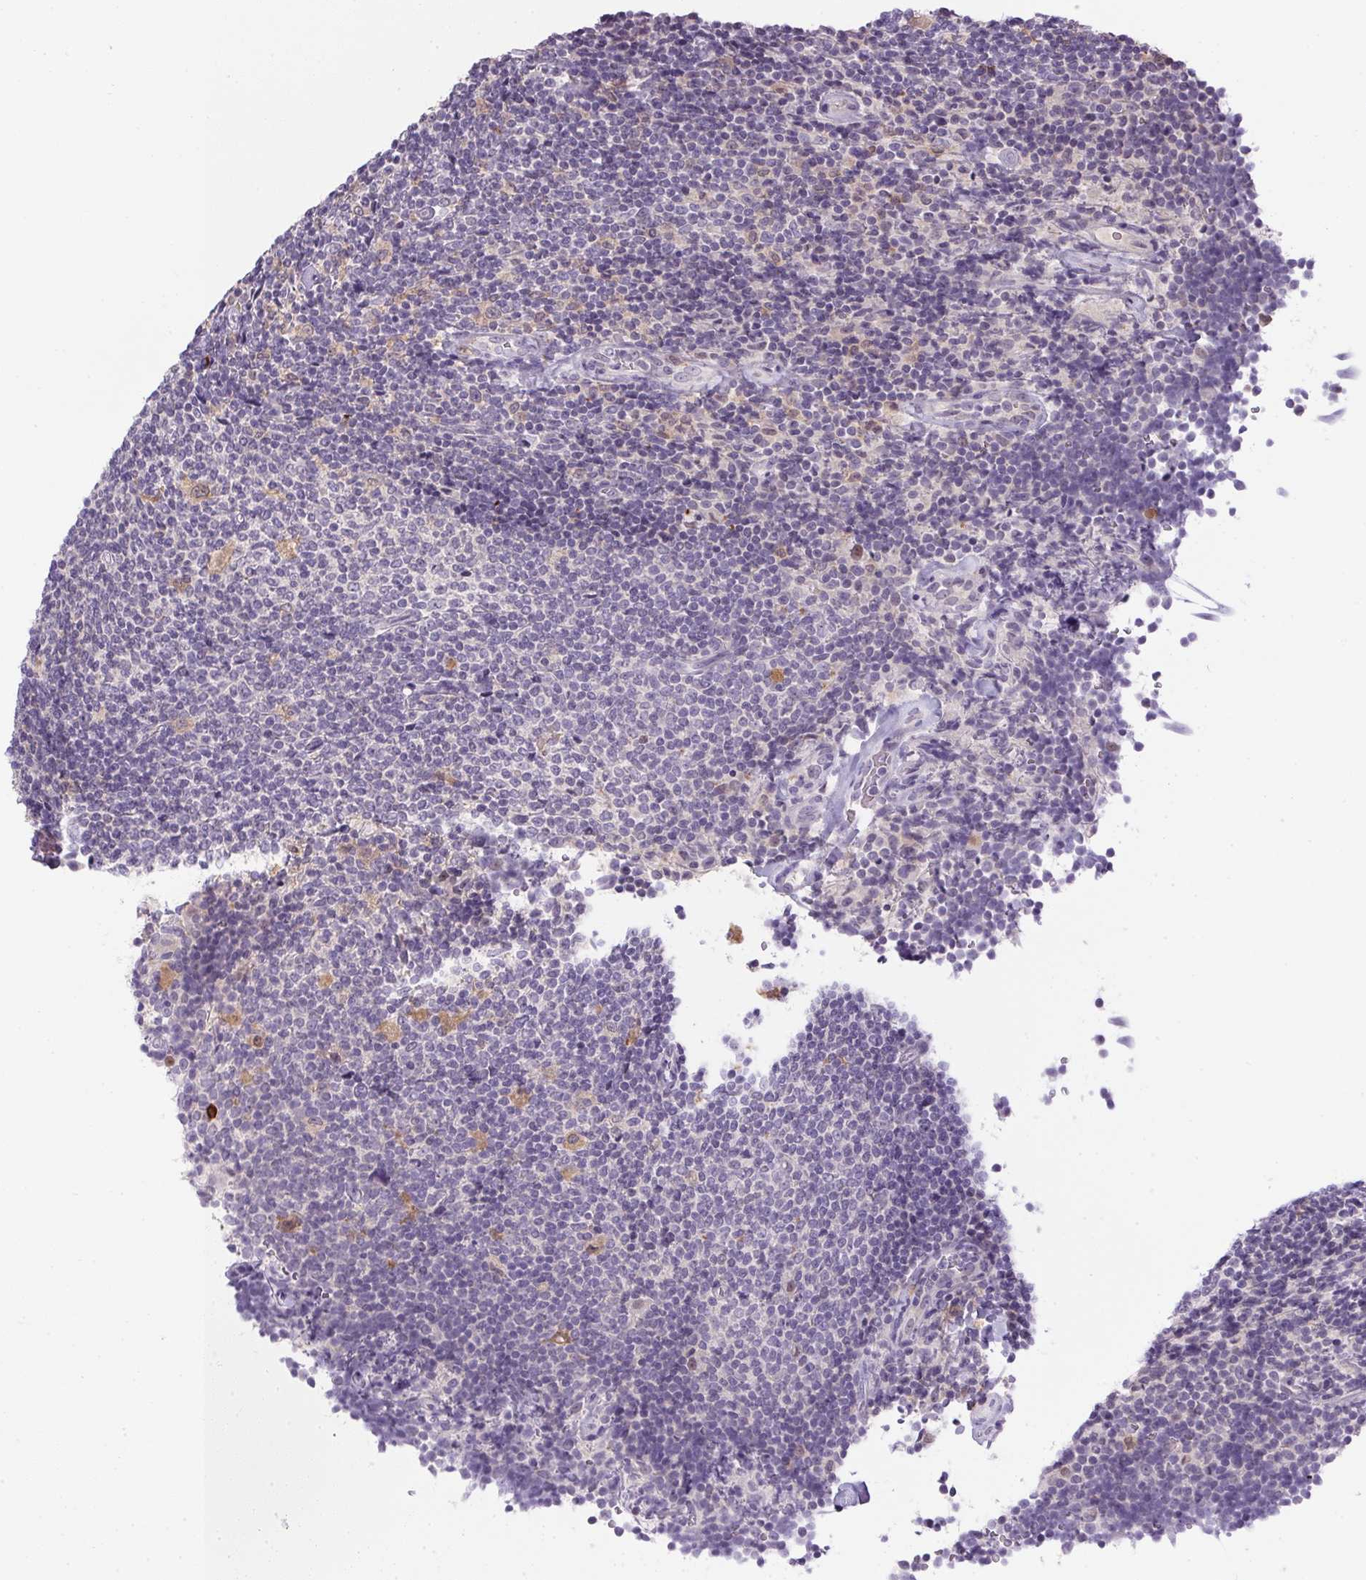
{"staining": {"intensity": "negative", "quantity": "none", "location": "none"}, "tissue": "lymphoma", "cell_type": "Tumor cells", "image_type": "cancer", "snomed": [{"axis": "morphology", "description": "Malignant lymphoma, non-Hodgkin's type, Low grade"}, {"axis": "topography", "description": "Lymph node"}], "caption": "This is an immunohistochemistry photomicrograph of human lymphoma. There is no expression in tumor cells.", "gene": "DNAJC5G", "patient": {"sex": "male", "age": 52}}